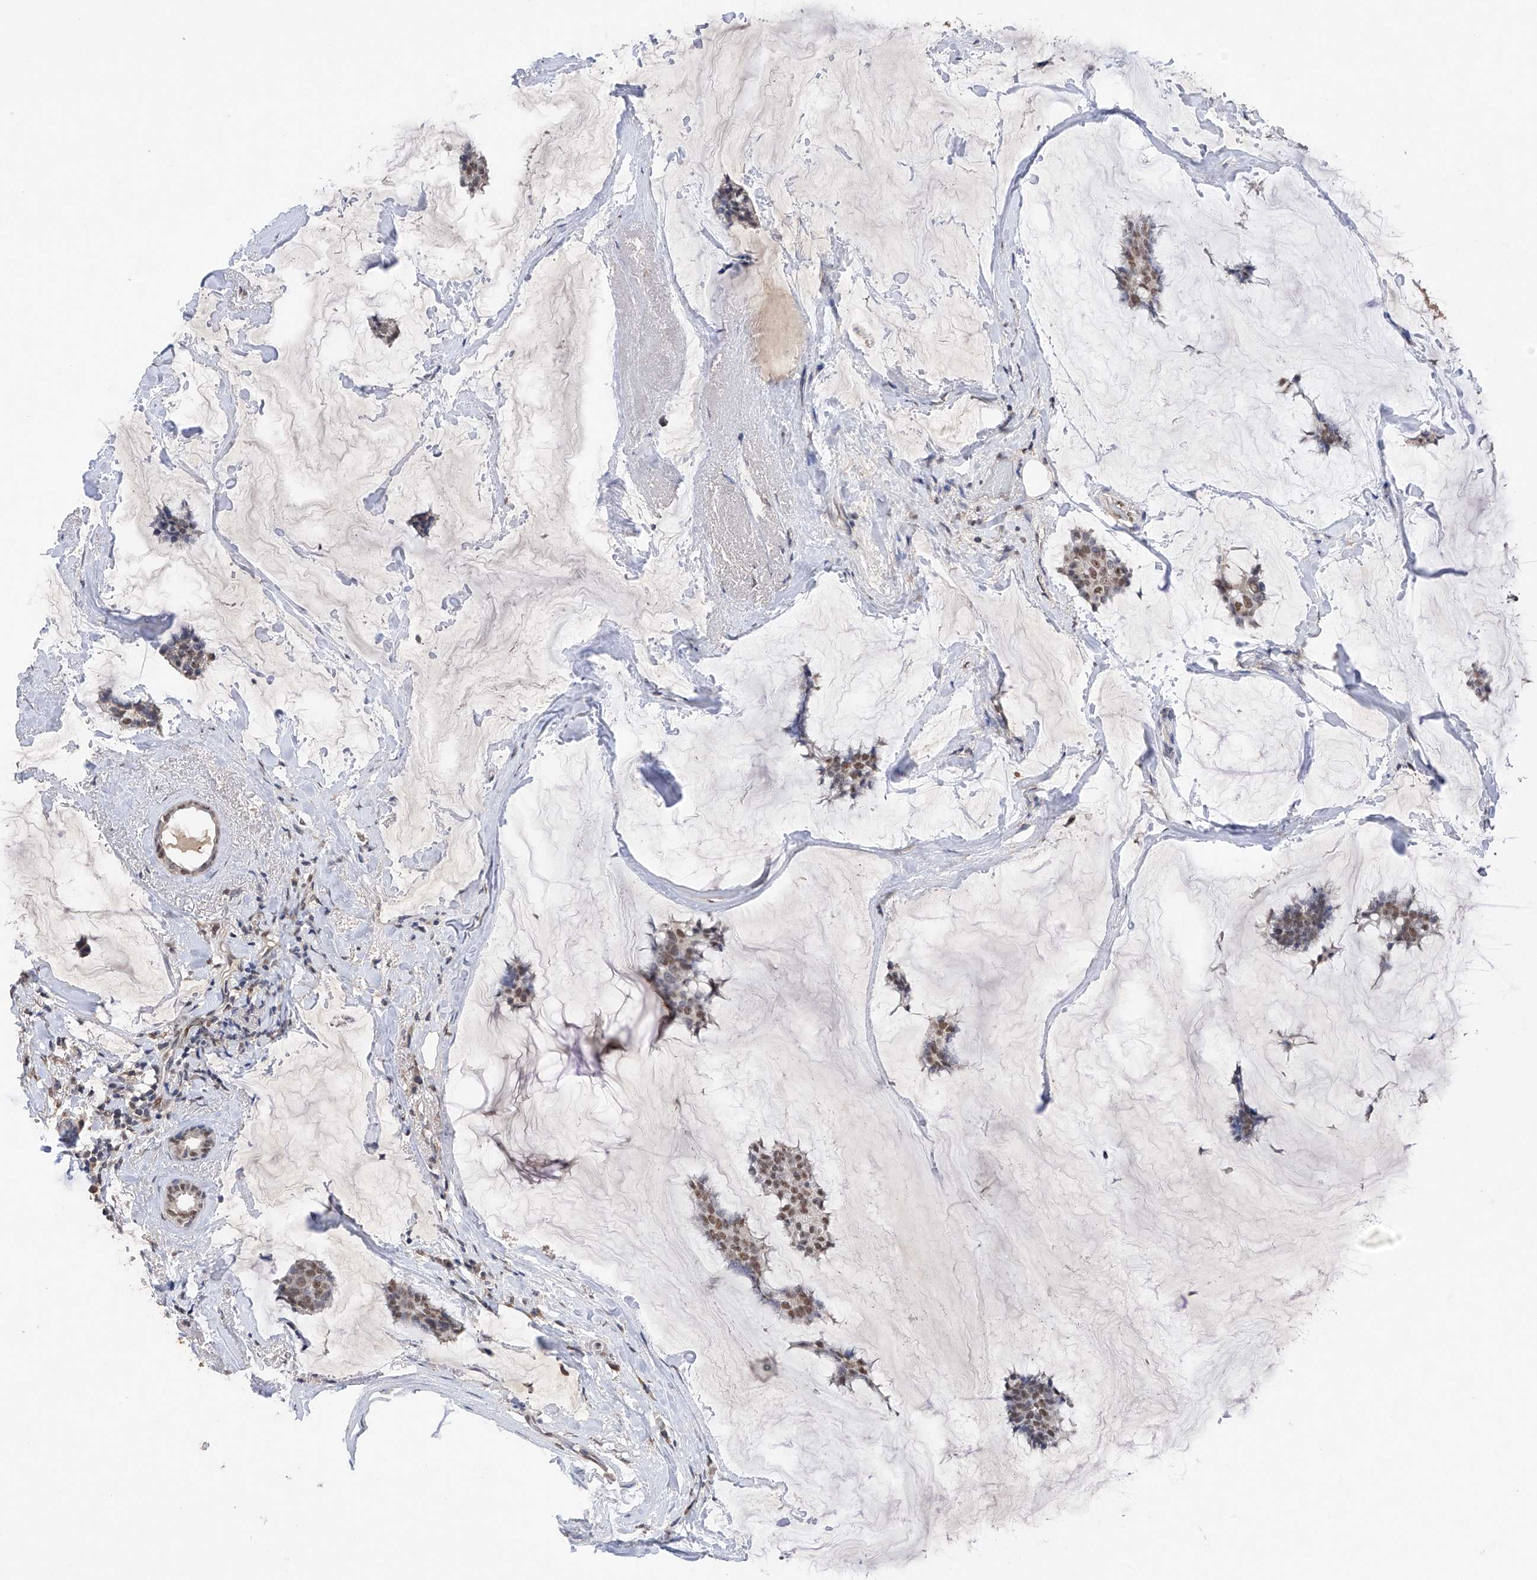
{"staining": {"intensity": "moderate", "quantity": "25%-75%", "location": "nuclear"}, "tissue": "breast cancer", "cell_type": "Tumor cells", "image_type": "cancer", "snomed": [{"axis": "morphology", "description": "Duct carcinoma"}, {"axis": "topography", "description": "Breast"}], "caption": "This micrograph reveals IHC staining of intraductal carcinoma (breast), with medium moderate nuclear positivity in about 25%-75% of tumor cells.", "gene": "DMAP1", "patient": {"sex": "female", "age": 93}}